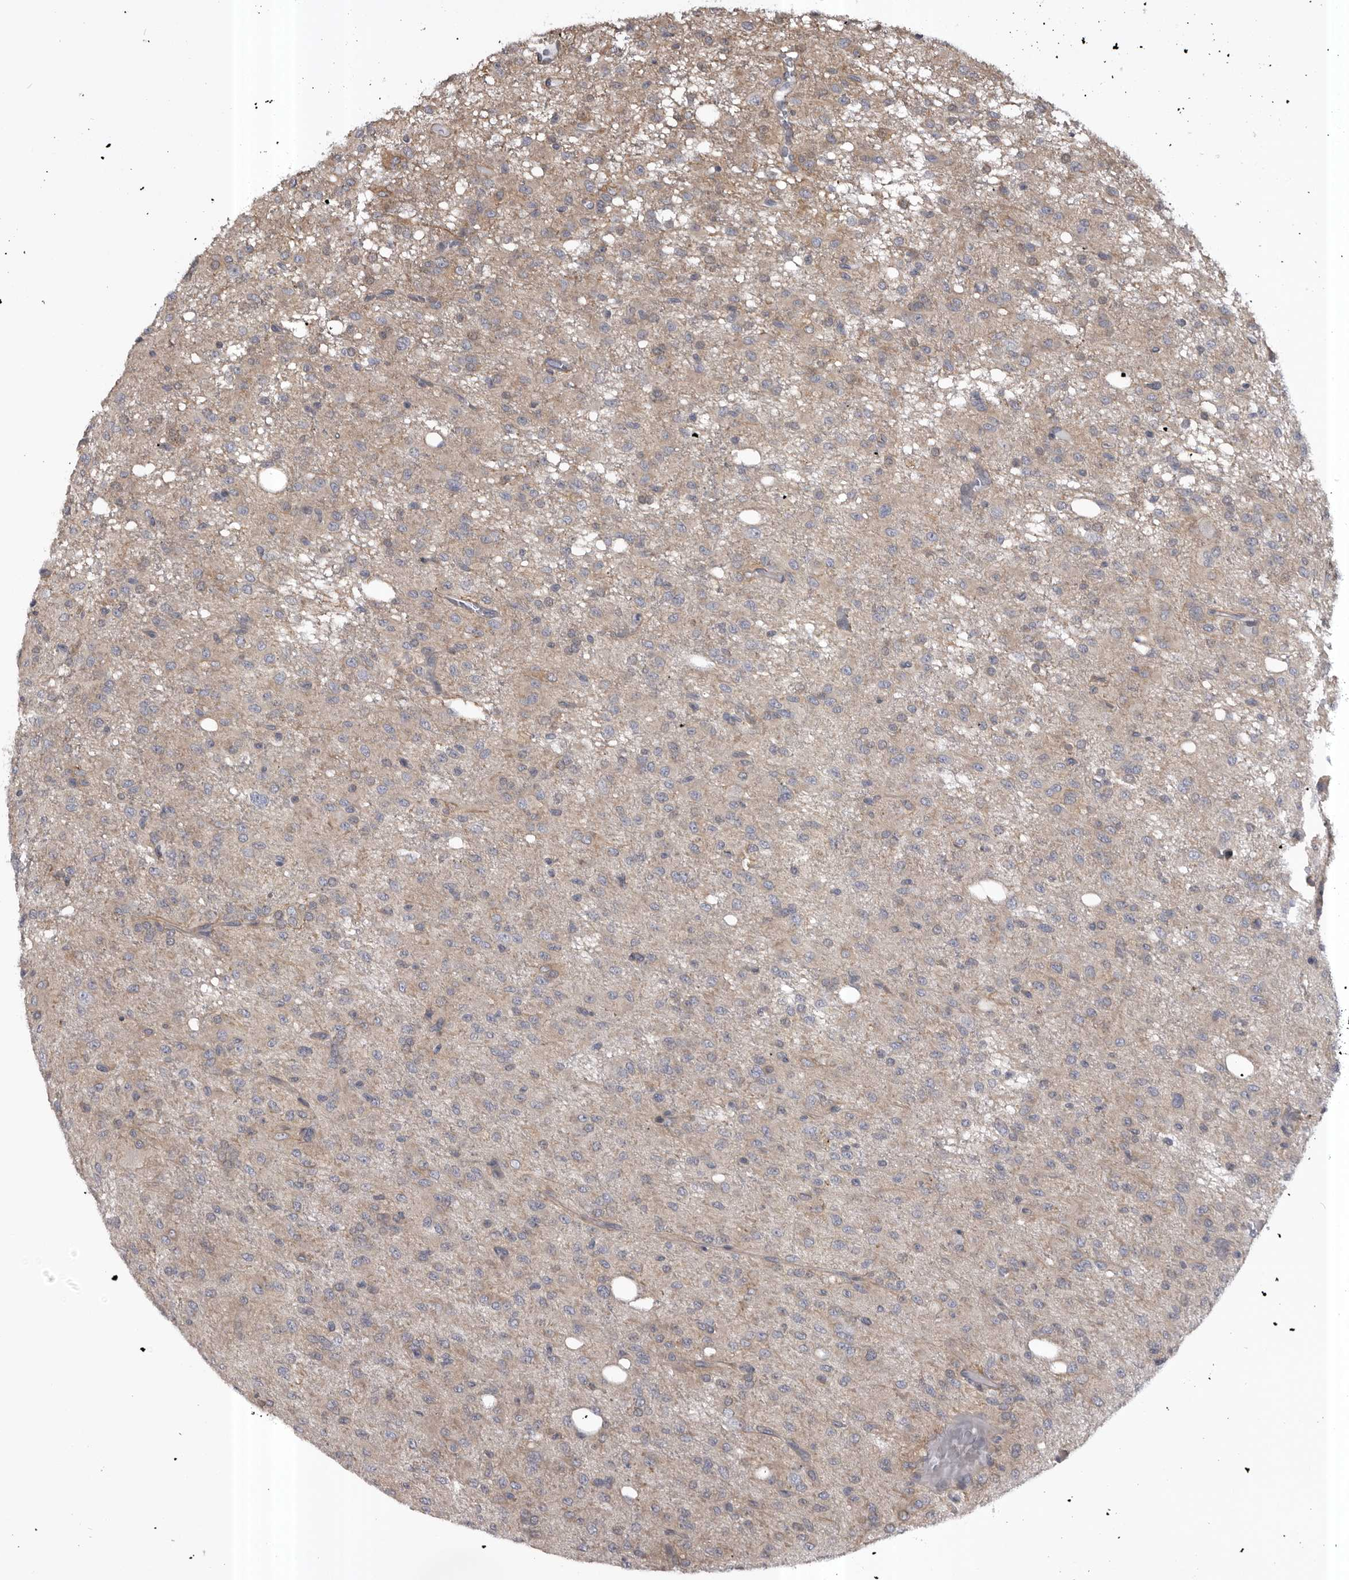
{"staining": {"intensity": "negative", "quantity": "none", "location": "none"}, "tissue": "glioma", "cell_type": "Tumor cells", "image_type": "cancer", "snomed": [{"axis": "morphology", "description": "Glioma, malignant, High grade"}, {"axis": "topography", "description": "Brain"}], "caption": "The micrograph demonstrates no significant expression in tumor cells of malignant glioma (high-grade).", "gene": "RAB3GAP2", "patient": {"sex": "female", "age": 59}}